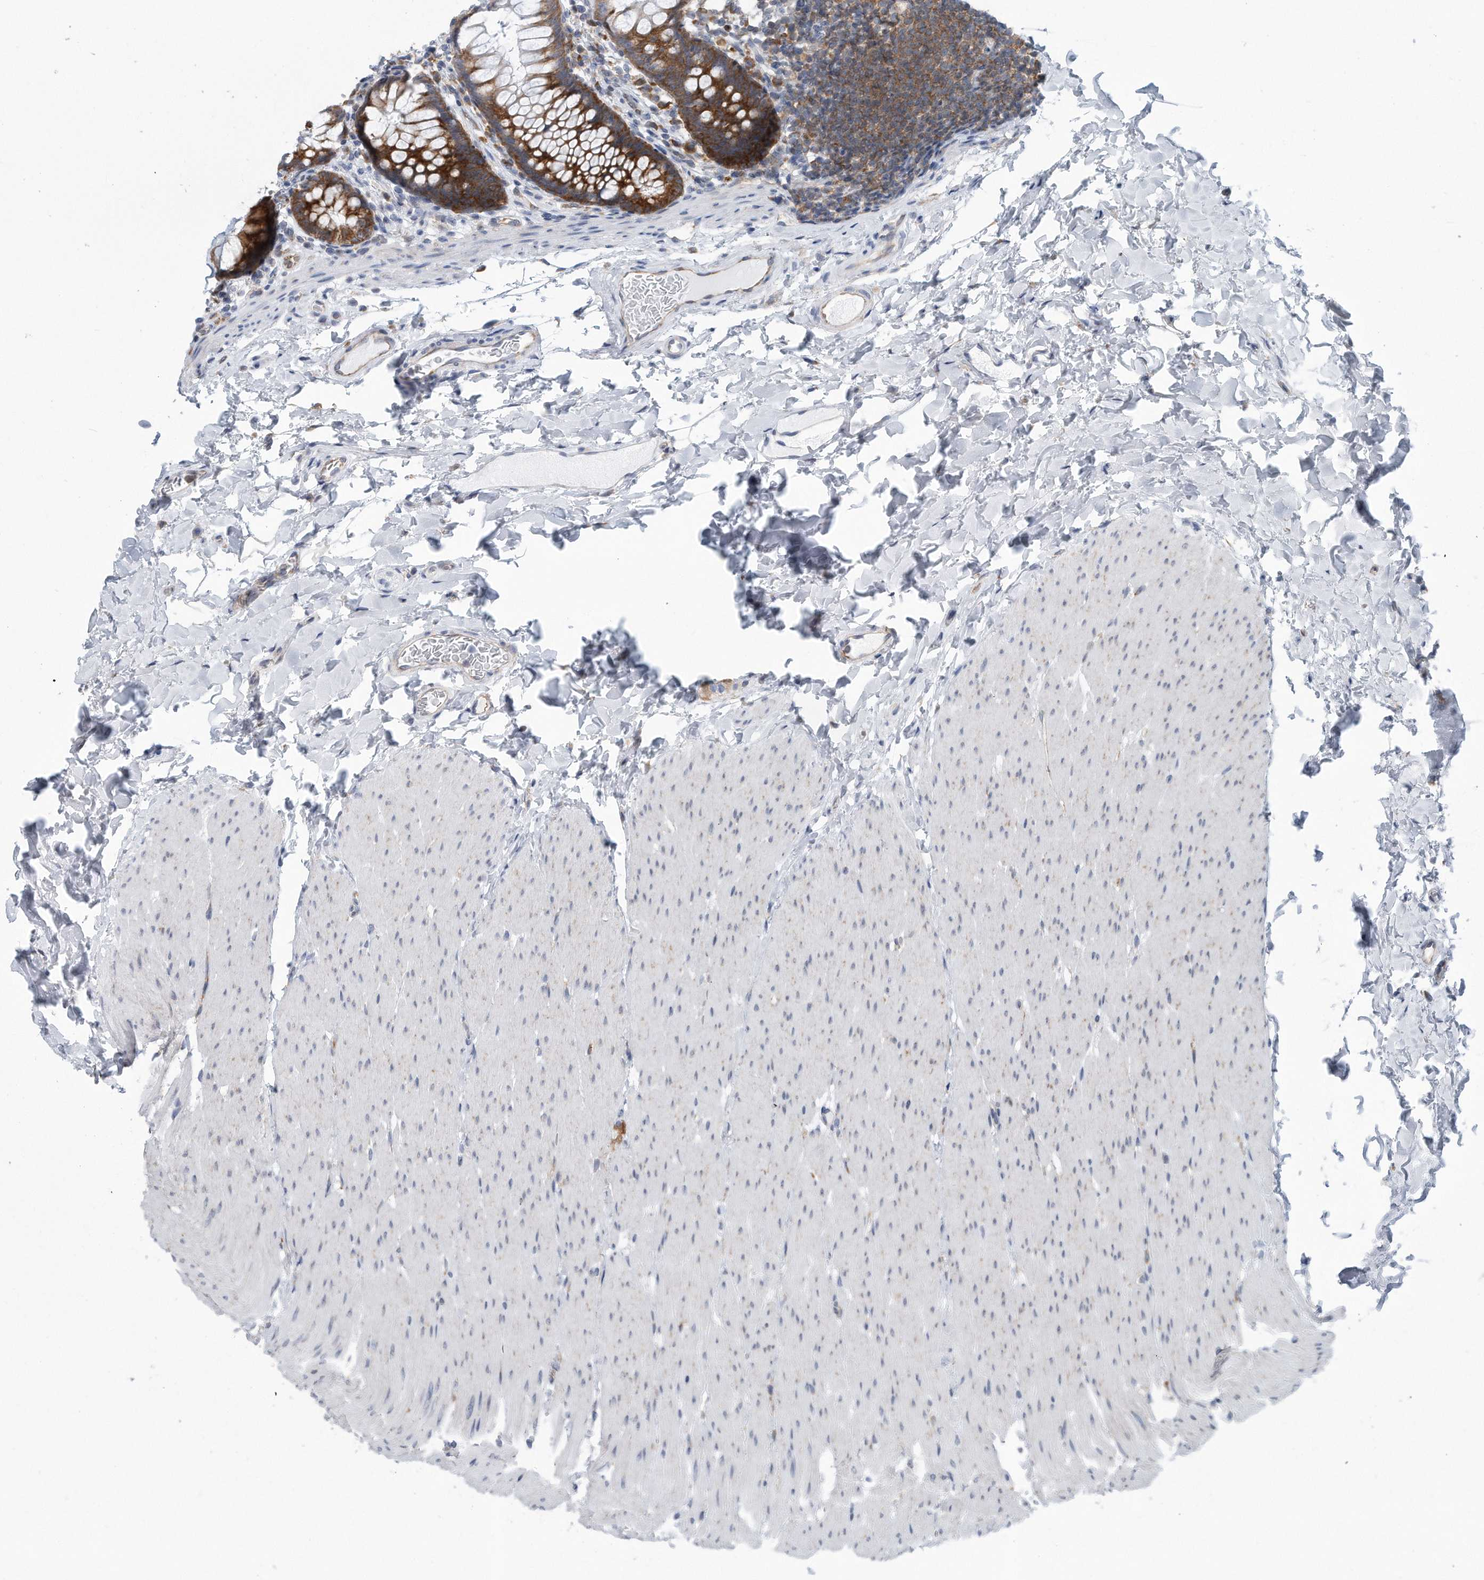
{"staining": {"intensity": "weak", "quantity": ">75%", "location": "cytoplasmic/membranous"}, "tissue": "colon", "cell_type": "Endothelial cells", "image_type": "normal", "snomed": [{"axis": "morphology", "description": "Normal tissue, NOS"}, {"axis": "topography", "description": "Colon"}], "caption": "Endothelial cells demonstrate weak cytoplasmic/membranous staining in approximately >75% of cells in benign colon. The protein of interest is shown in brown color, while the nuclei are stained blue.", "gene": "RPL26L1", "patient": {"sex": "female", "age": 62}}